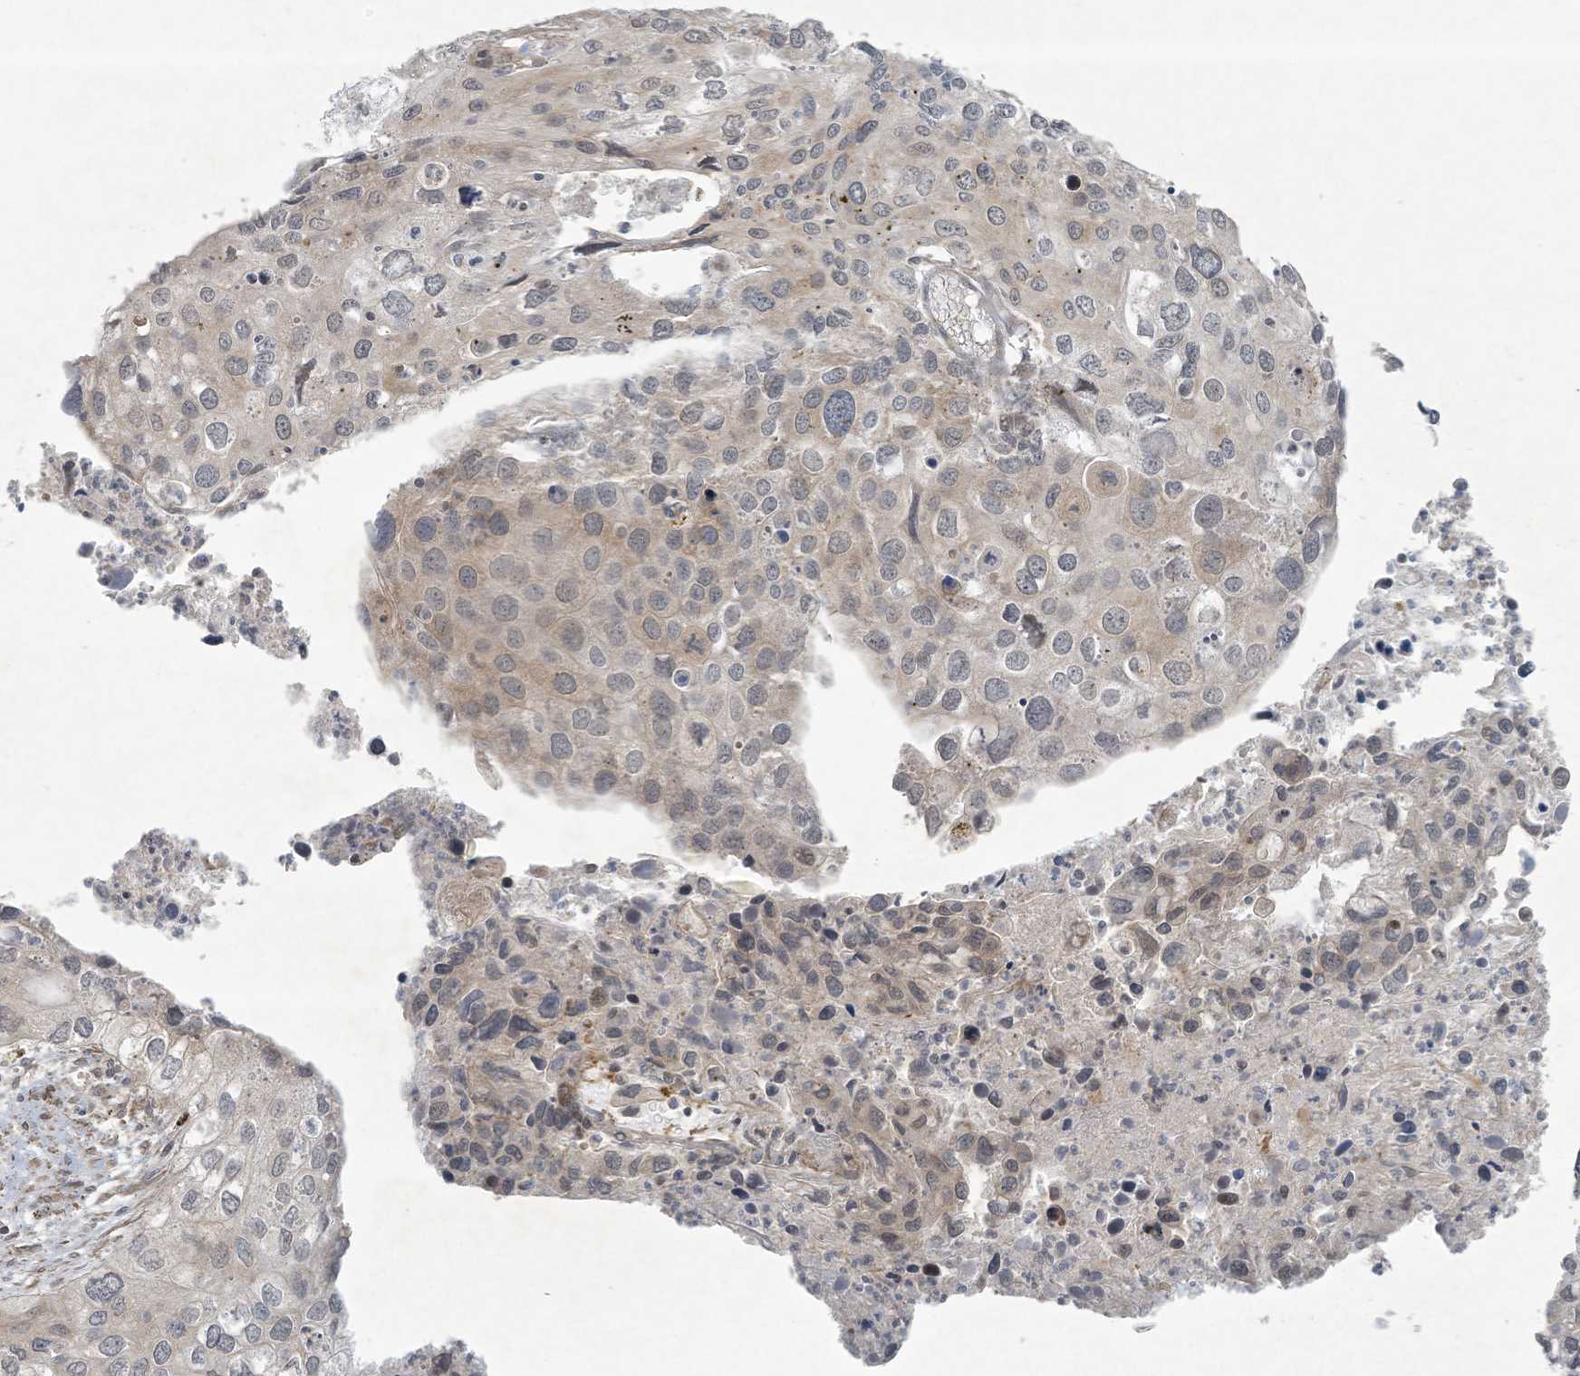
{"staining": {"intensity": "weak", "quantity": "<25%", "location": "cytoplasmic/membranous"}, "tissue": "cervical cancer", "cell_type": "Tumor cells", "image_type": "cancer", "snomed": [{"axis": "morphology", "description": "Squamous cell carcinoma, NOS"}, {"axis": "topography", "description": "Cervix"}], "caption": "DAB immunohistochemical staining of human cervical cancer (squamous cell carcinoma) displays no significant staining in tumor cells. (DAB IHC with hematoxylin counter stain).", "gene": "ZNF263", "patient": {"sex": "female", "age": 55}}